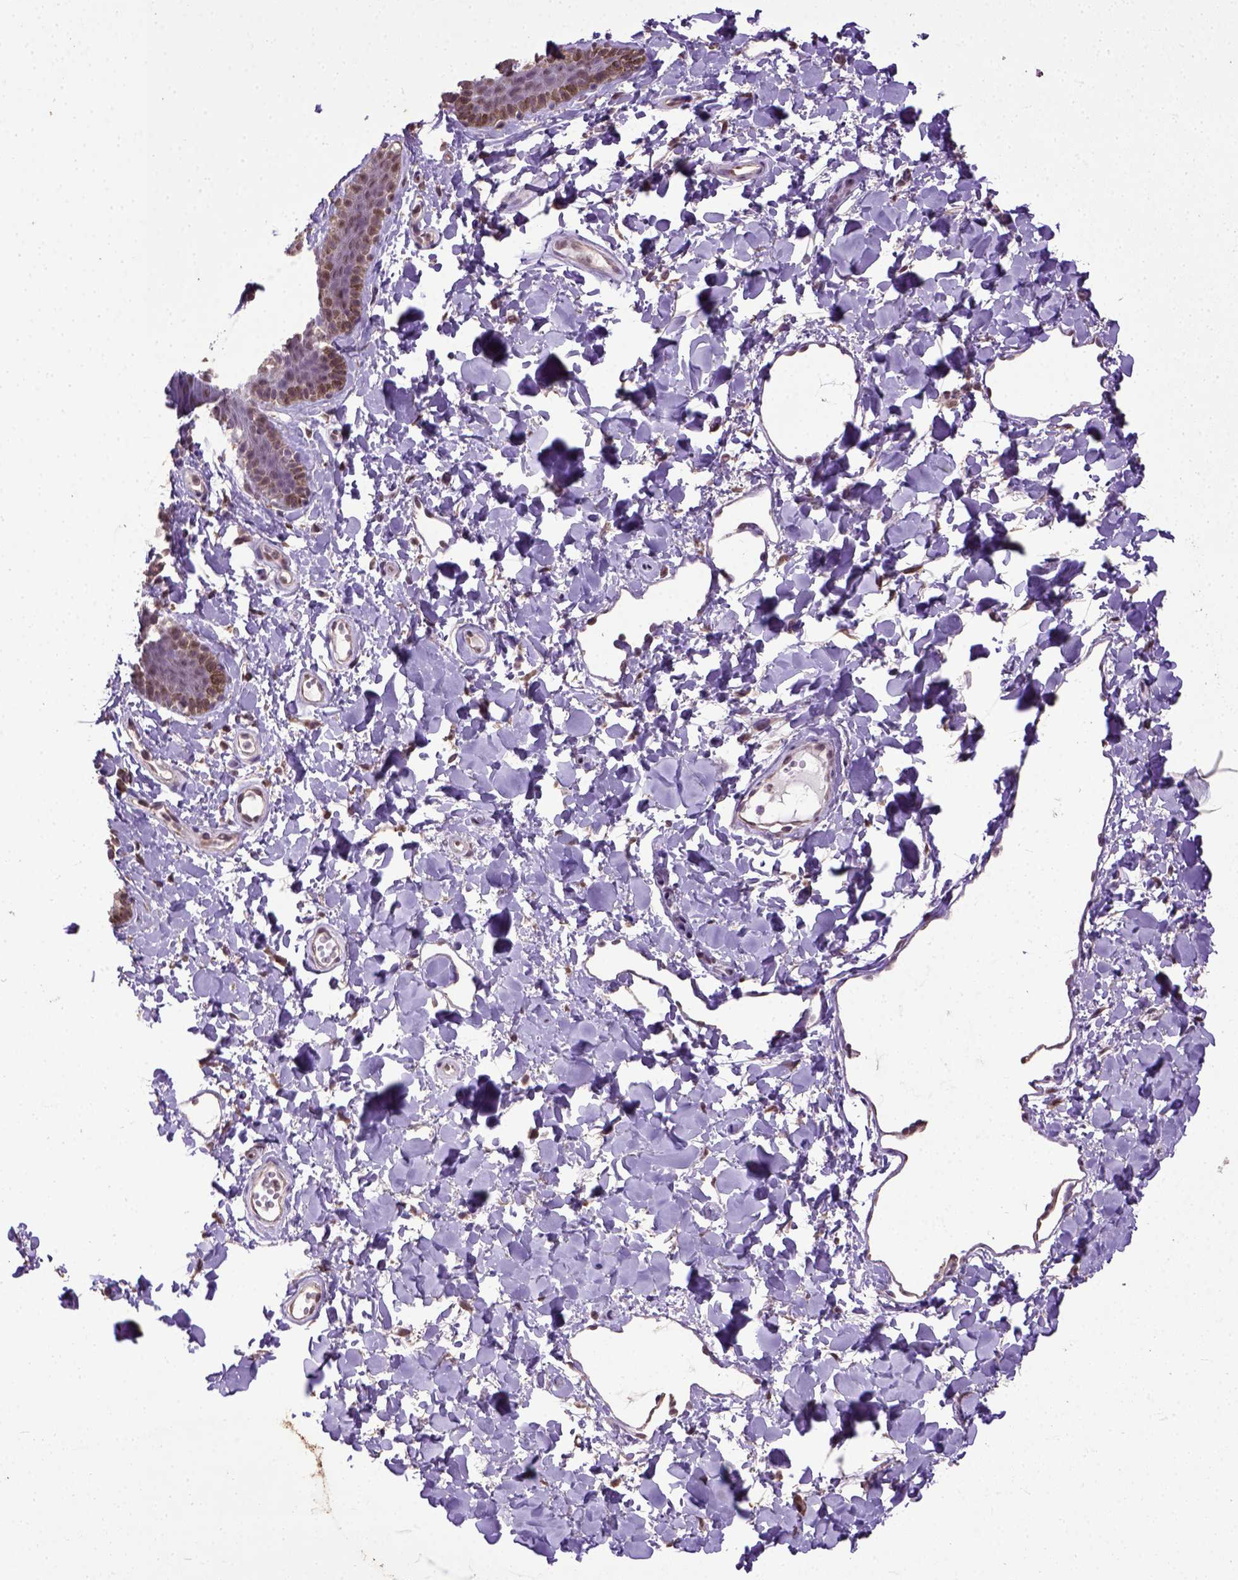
{"staining": {"intensity": "moderate", "quantity": ">75%", "location": "nuclear"}, "tissue": "skin", "cell_type": "Epidermal cells", "image_type": "normal", "snomed": [{"axis": "morphology", "description": "Normal tissue, NOS"}, {"axis": "topography", "description": "Anal"}], "caption": "A high-resolution image shows immunohistochemistry staining of benign skin, which exhibits moderate nuclear expression in approximately >75% of epidermal cells.", "gene": "UBA3", "patient": {"sex": "male", "age": 53}}